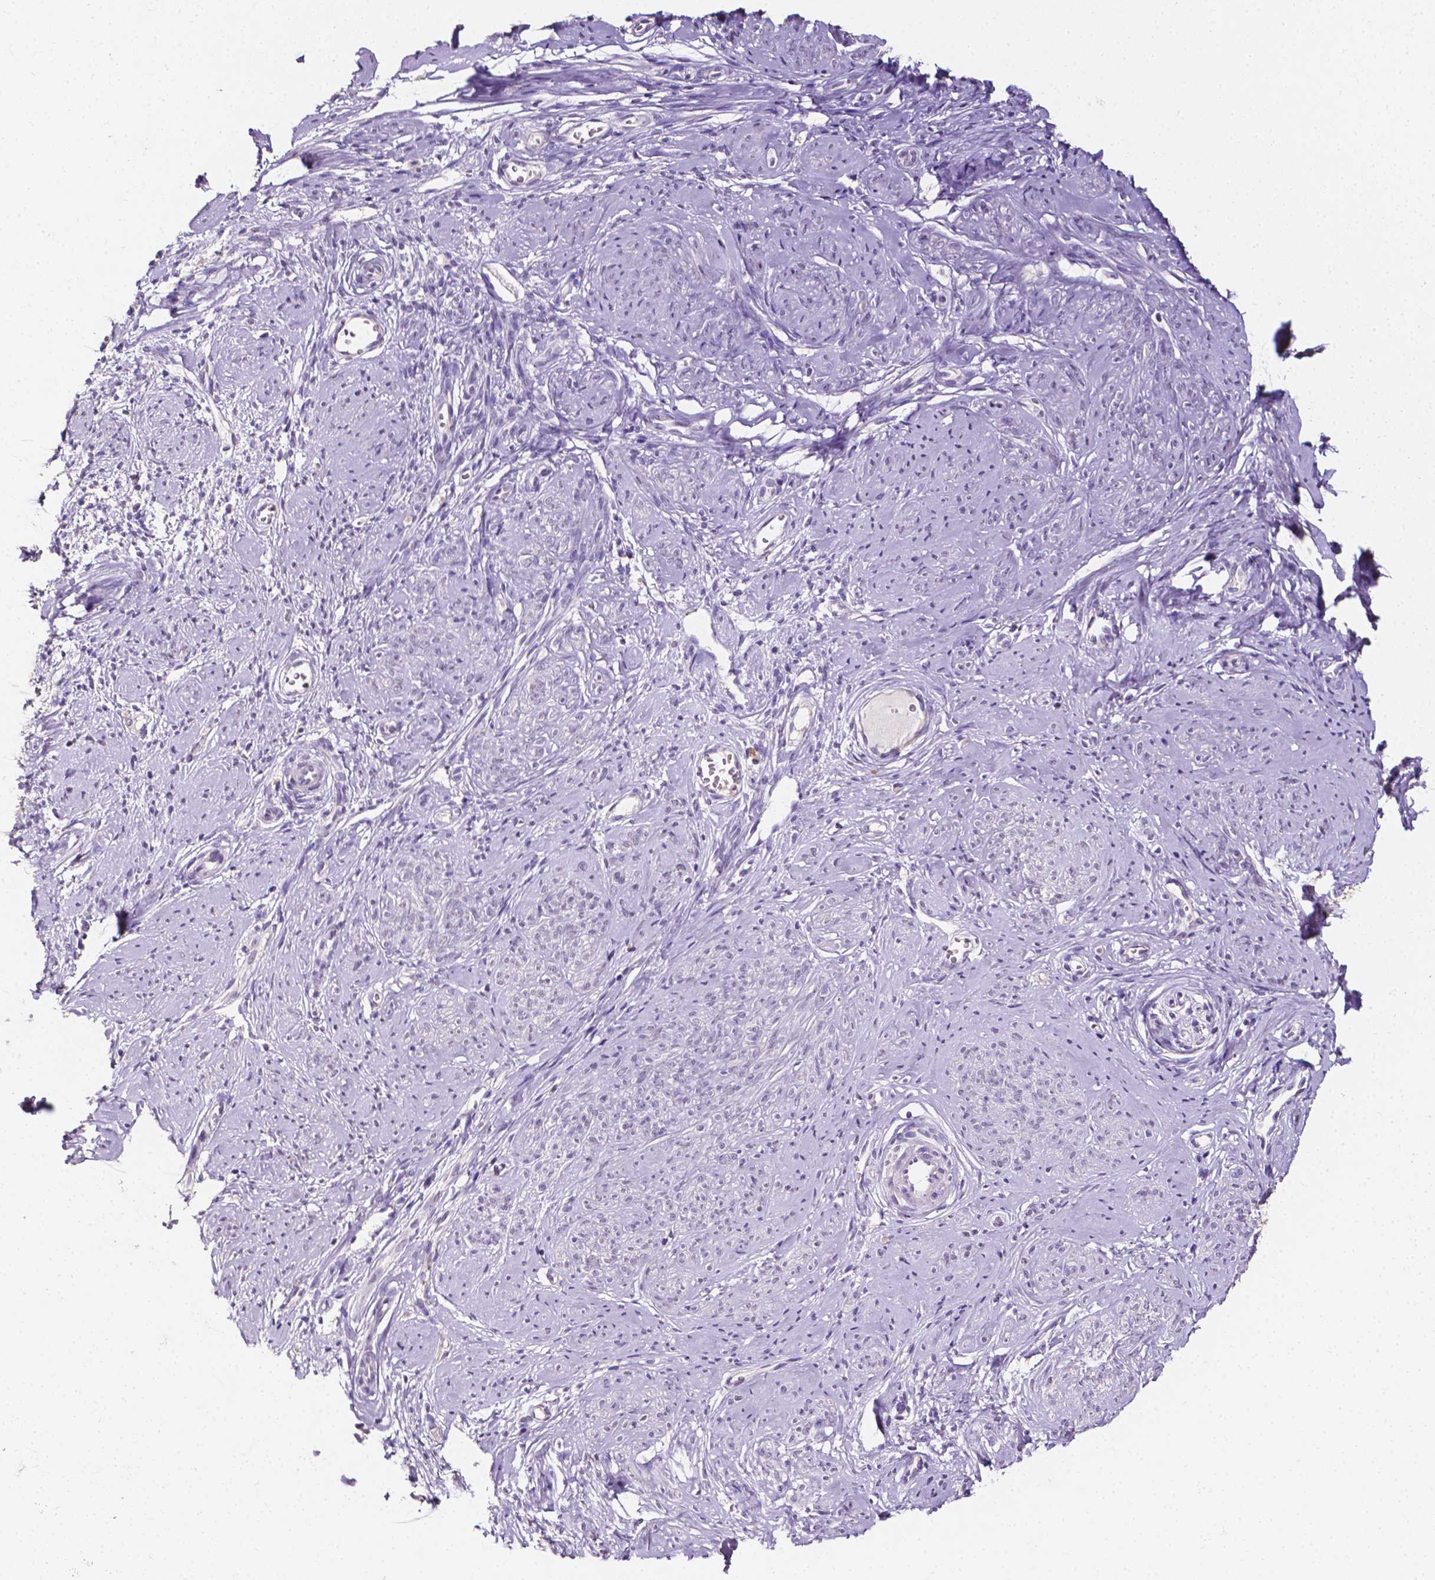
{"staining": {"intensity": "negative", "quantity": "none", "location": "none"}, "tissue": "smooth muscle", "cell_type": "Smooth muscle cells", "image_type": "normal", "snomed": [{"axis": "morphology", "description": "Normal tissue, NOS"}, {"axis": "topography", "description": "Smooth muscle"}], "caption": "There is no significant staining in smooth muscle cells of smooth muscle.", "gene": "PSAT1", "patient": {"sex": "female", "age": 48}}